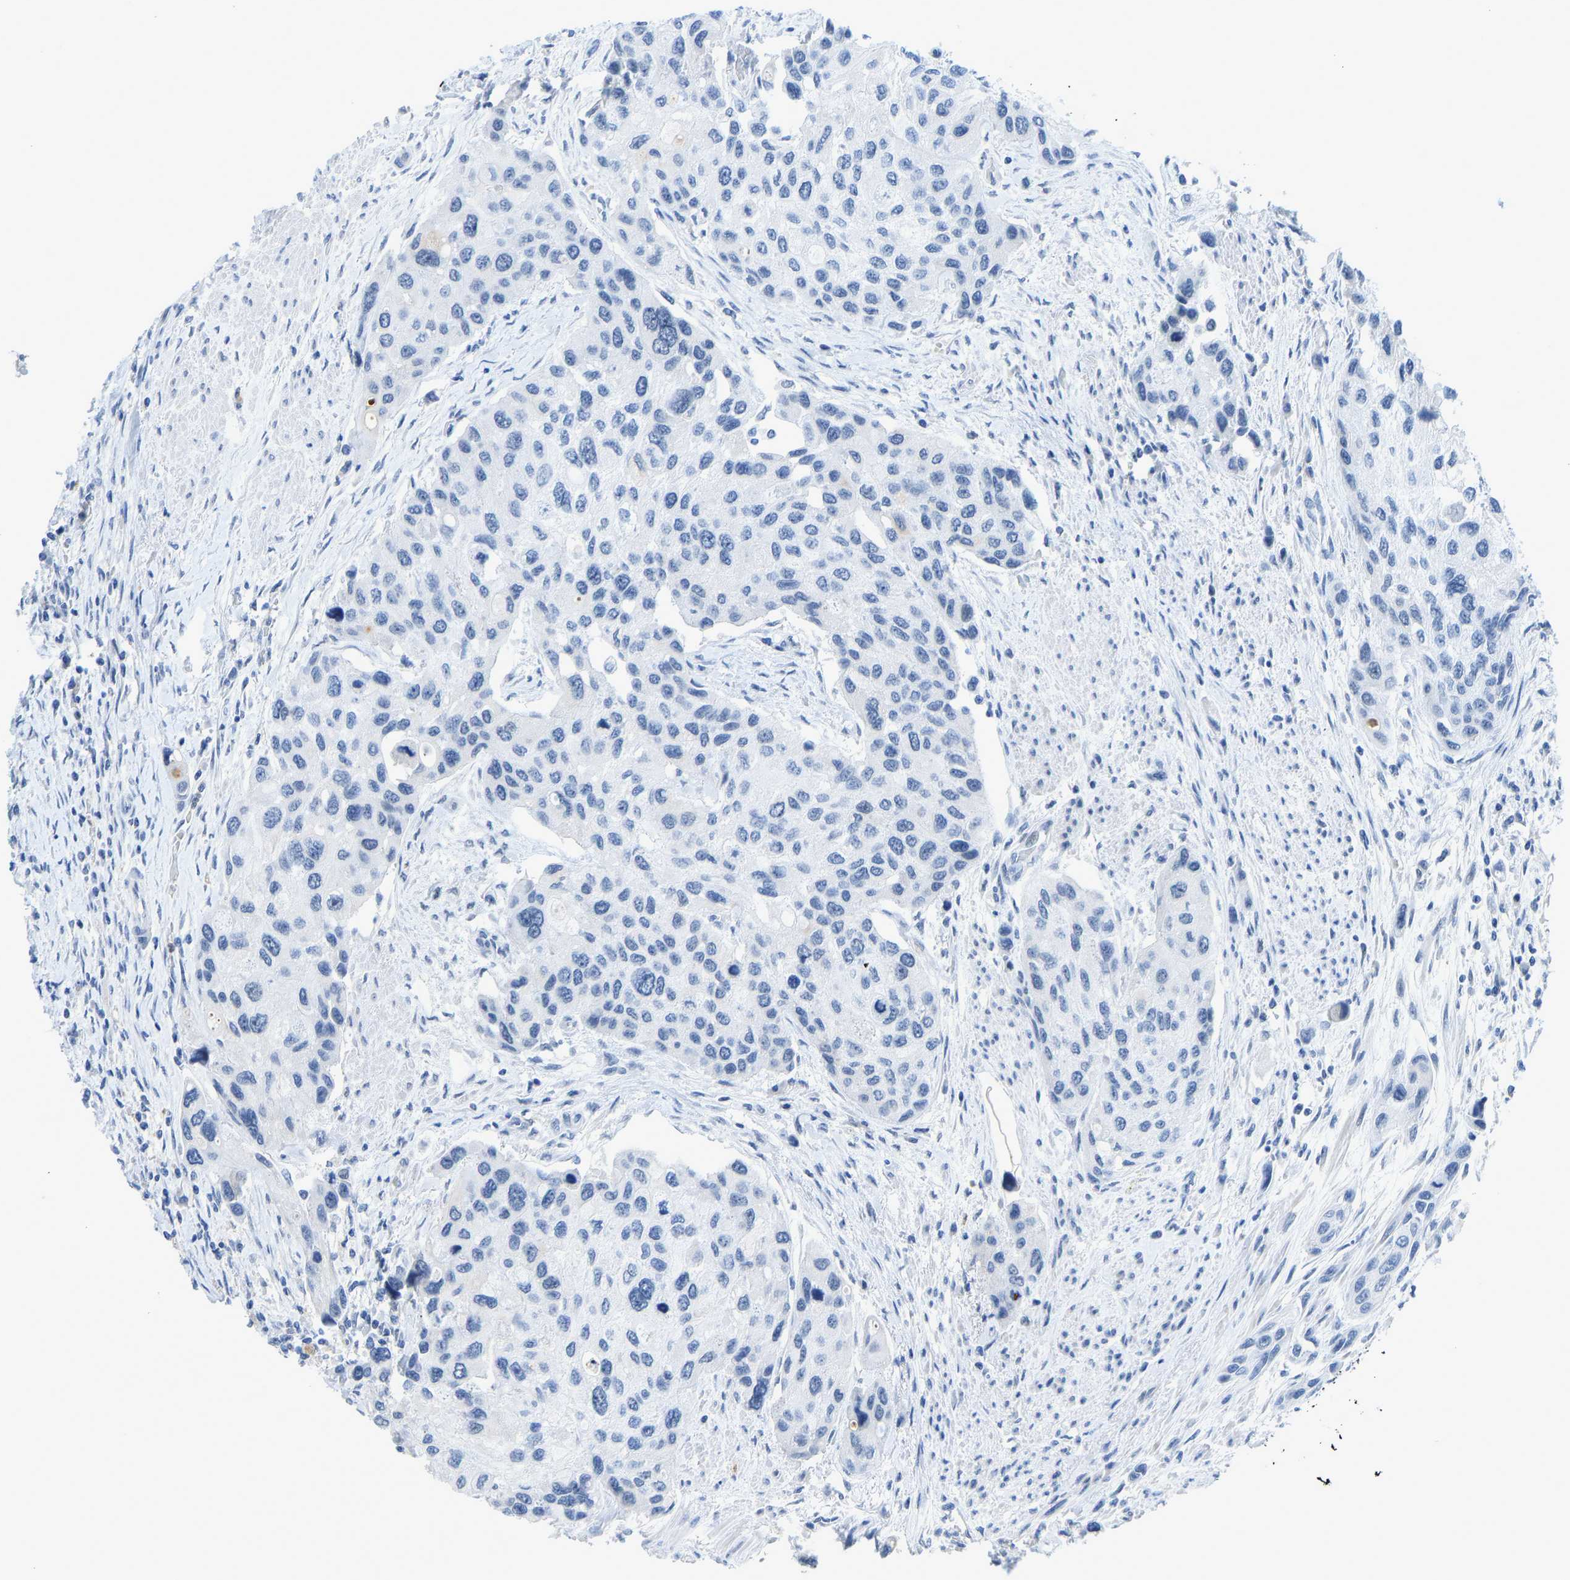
{"staining": {"intensity": "negative", "quantity": "none", "location": "none"}, "tissue": "urothelial cancer", "cell_type": "Tumor cells", "image_type": "cancer", "snomed": [{"axis": "morphology", "description": "Urothelial carcinoma, High grade"}, {"axis": "topography", "description": "Urinary bladder"}], "caption": "The histopathology image shows no significant expression in tumor cells of high-grade urothelial carcinoma. (DAB immunohistochemistry visualized using brightfield microscopy, high magnification).", "gene": "TXNDC2", "patient": {"sex": "female", "age": 56}}